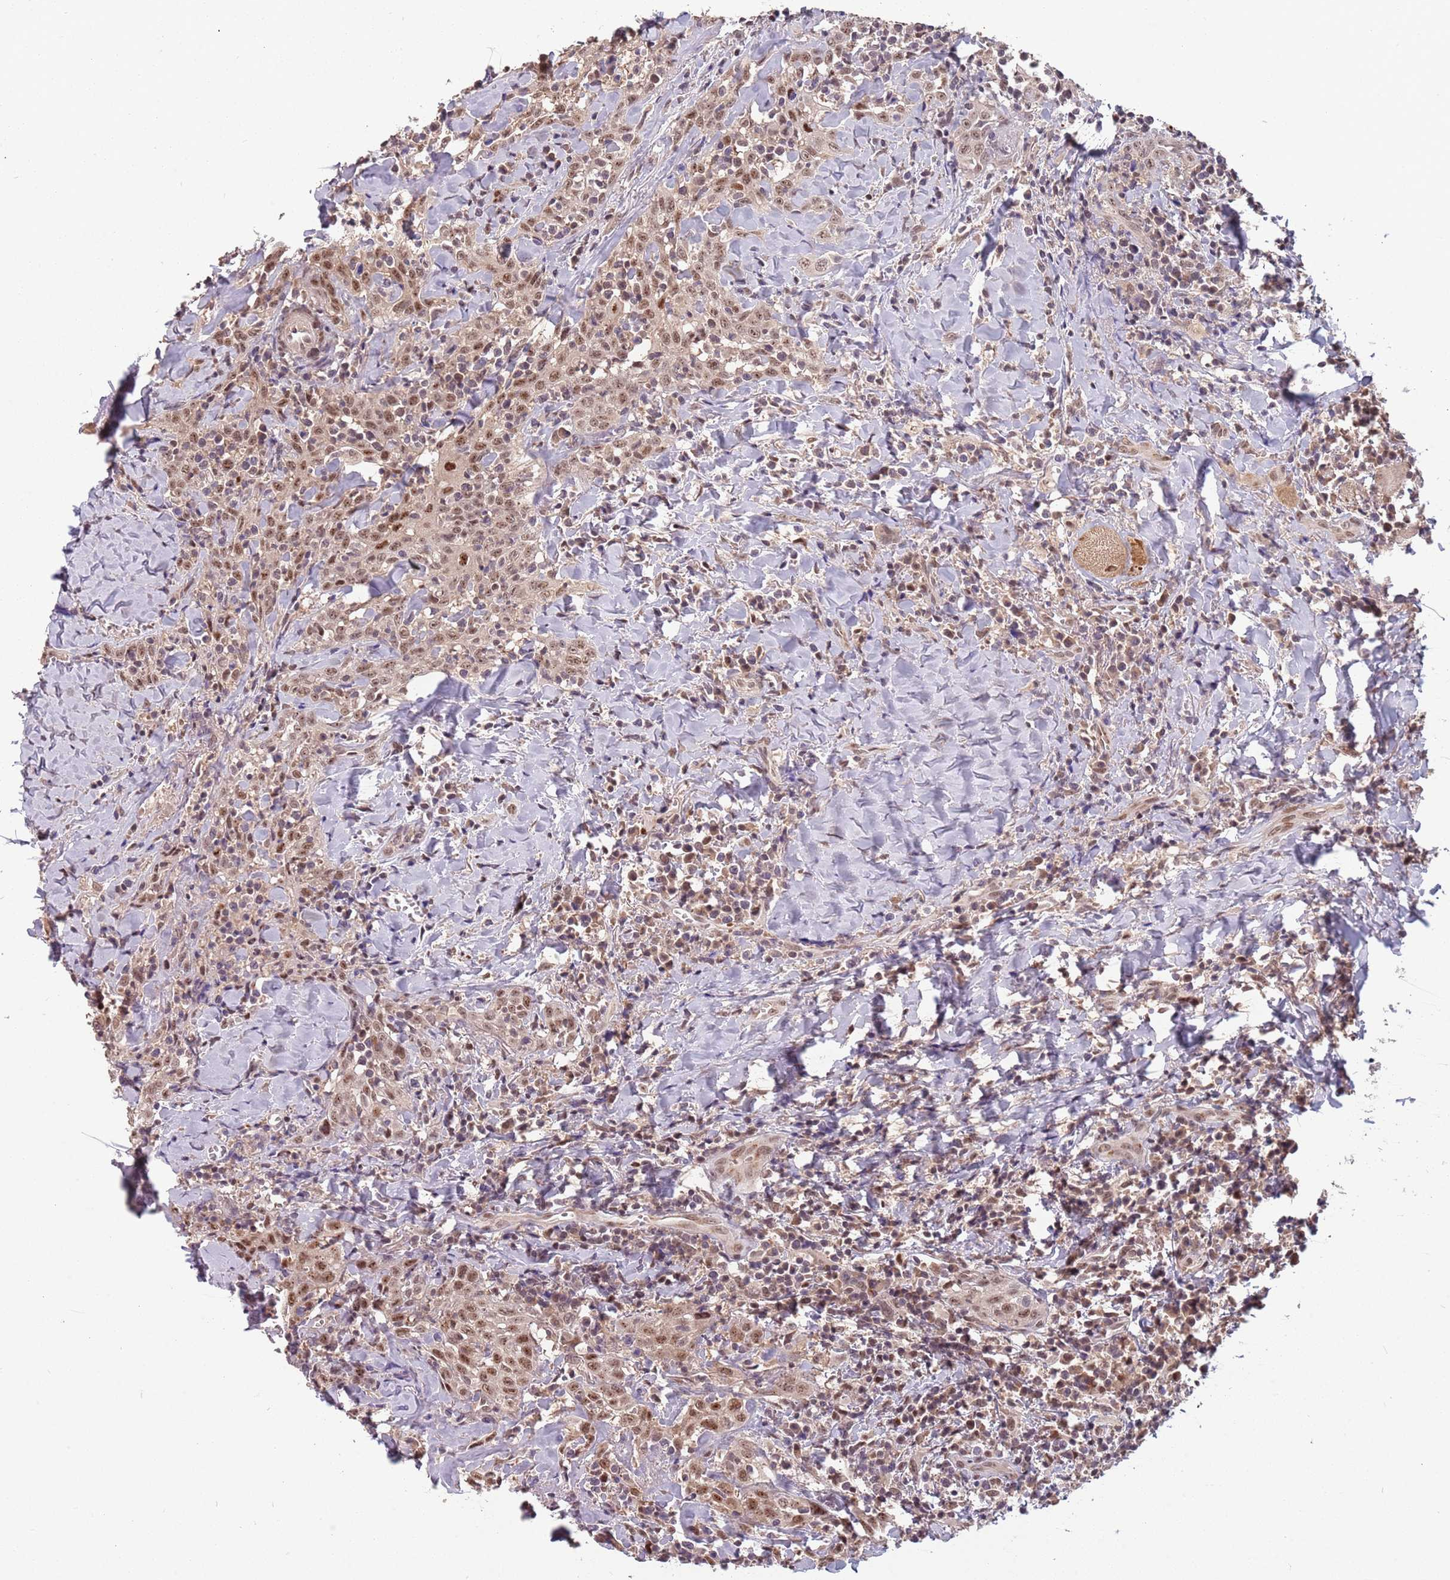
{"staining": {"intensity": "moderate", "quantity": ">75%", "location": "nuclear"}, "tissue": "head and neck cancer", "cell_type": "Tumor cells", "image_type": "cancer", "snomed": [{"axis": "morphology", "description": "Squamous cell carcinoma, NOS"}, {"axis": "topography", "description": "Head-Neck"}], "caption": "Protein staining of head and neck cancer tissue reveals moderate nuclear expression in about >75% of tumor cells.", "gene": "ZBTB5", "patient": {"sex": "female", "age": 70}}